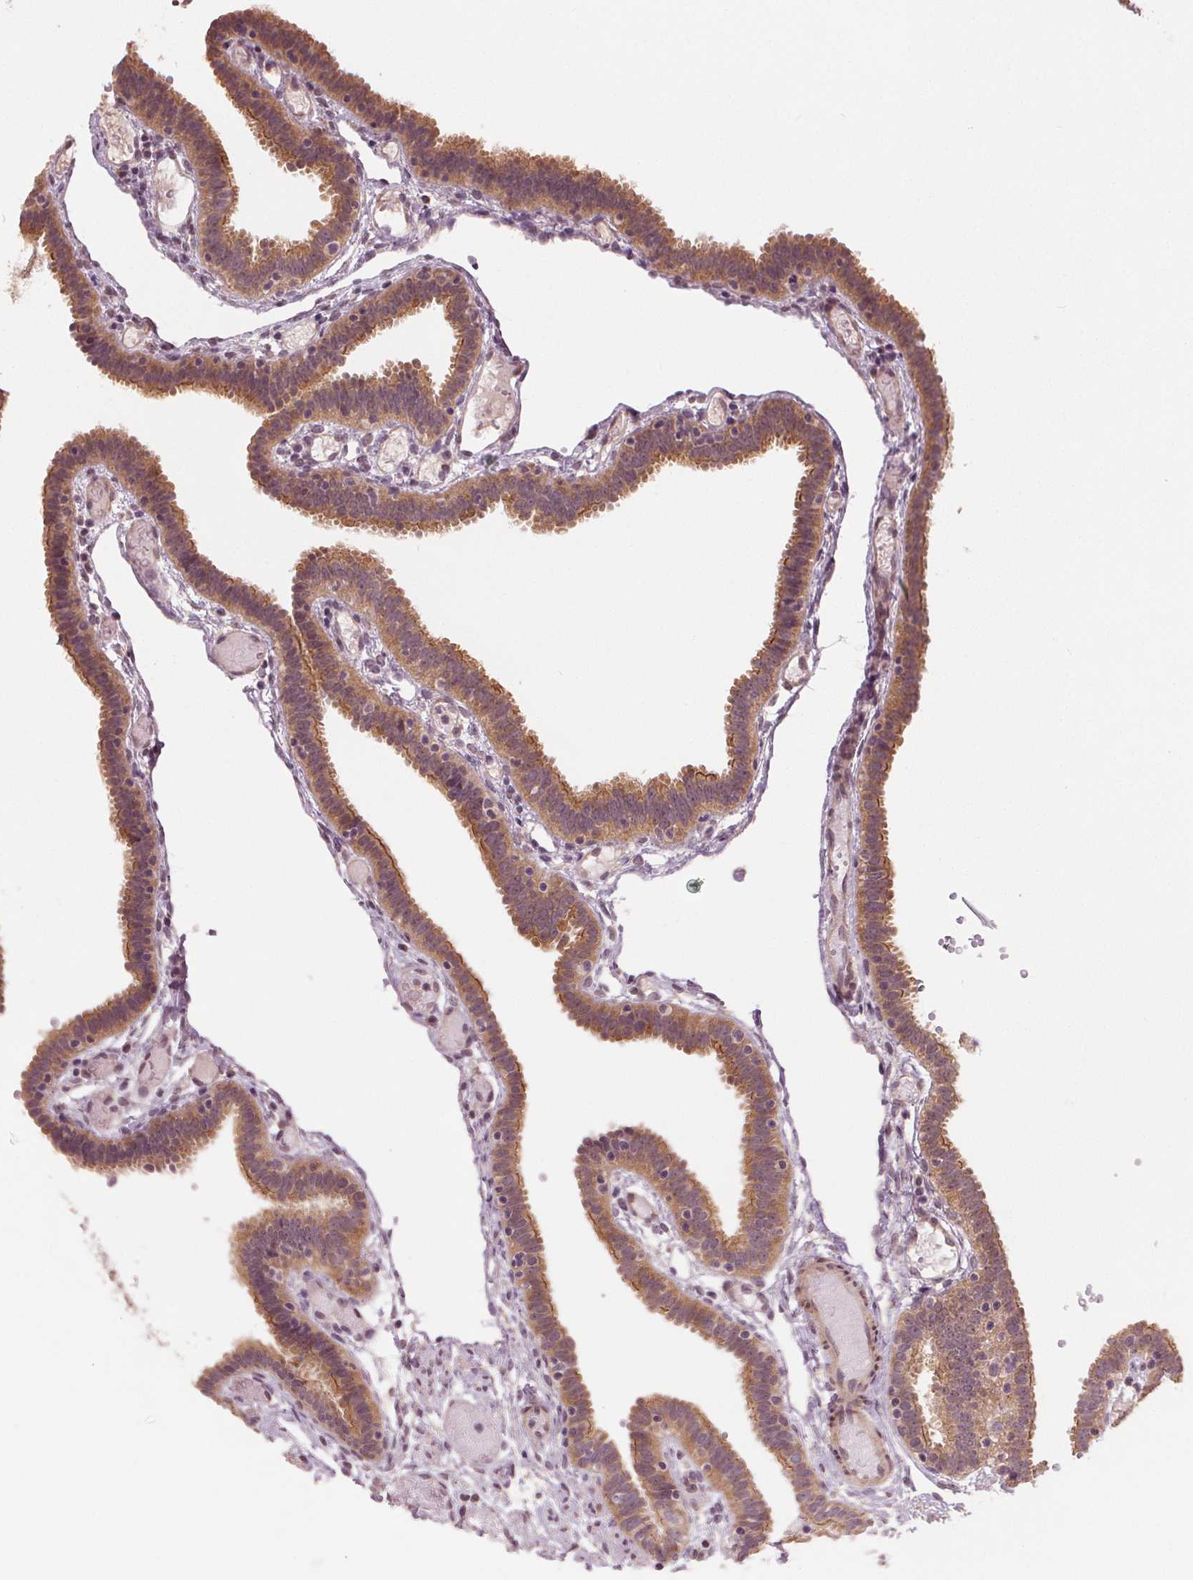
{"staining": {"intensity": "moderate", "quantity": ">75%", "location": "cytoplasmic/membranous"}, "tissue": "fallopian tube", "cell_type": "Glandular cells", "image_type": "normal", "snomed": [{"axis": "morphology", "description": "Normal tissue, NOS"}, {"axis": "topography", "description": "Fallopian tube"}], "caption": "Human fallopian tube stained with a brown dye displays moderate cytoplasmic/membranous positive staining in approximately >75% of glandular cells.", "gene": "CLBA1", "patient": {"sex": "female", "age": 37}}